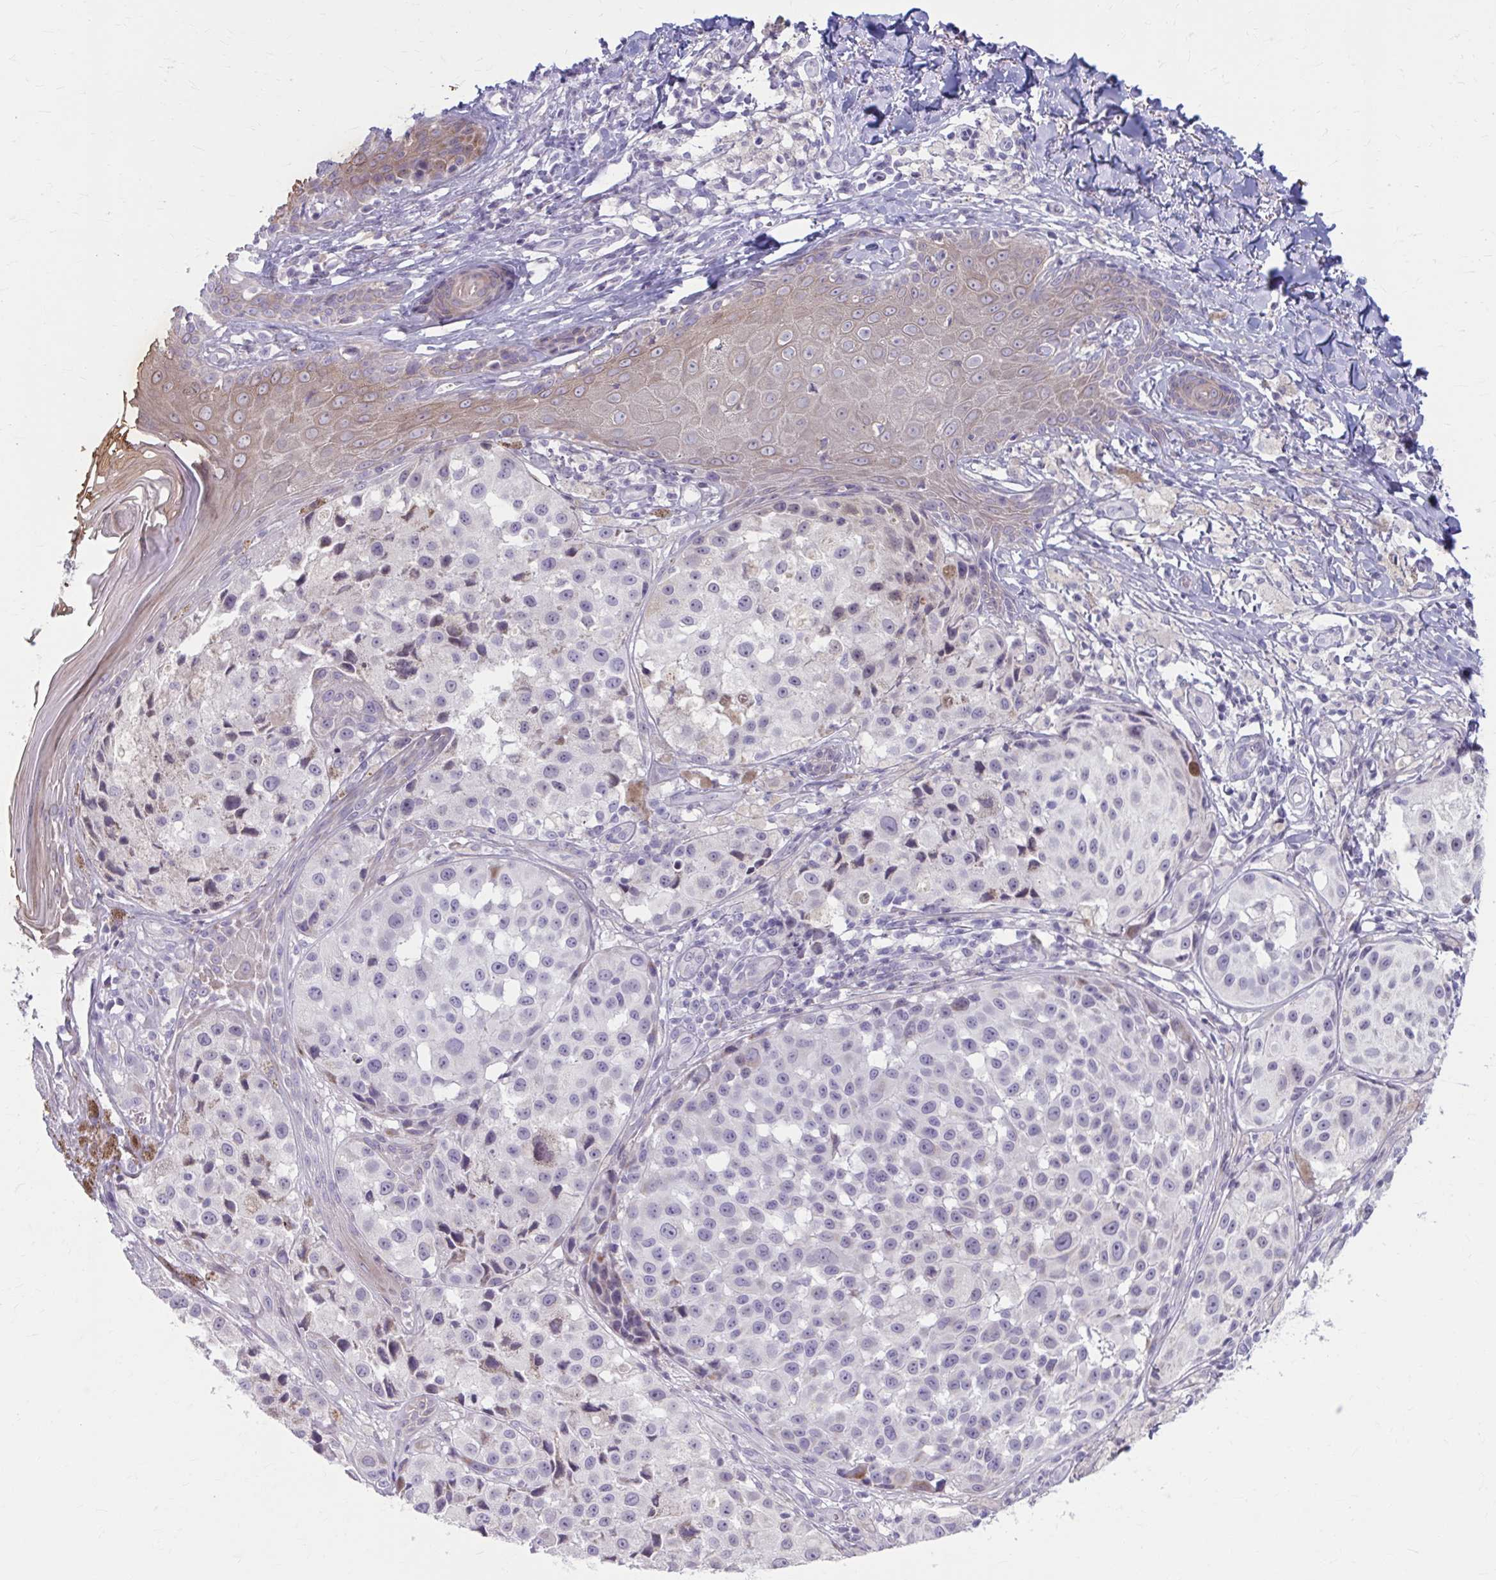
{"staining": {"intensity": "negative", "quantity": "none", "location": "none"}, "tissue": "melanoma", "cell_type": "Tumor cells", "image_type": "cancer", "snomed": [{"axis": "morphology", "description": "Malignant melanoma, NOS"}, {"axis": "topography", "description": "Skin"}], "caption": "Immunohistochemical staining of human malignant melanoma reveals no significant positivity in tumor cells.", "gene": "MSMO1", "patient": {"sex": "male", "age": 39}}